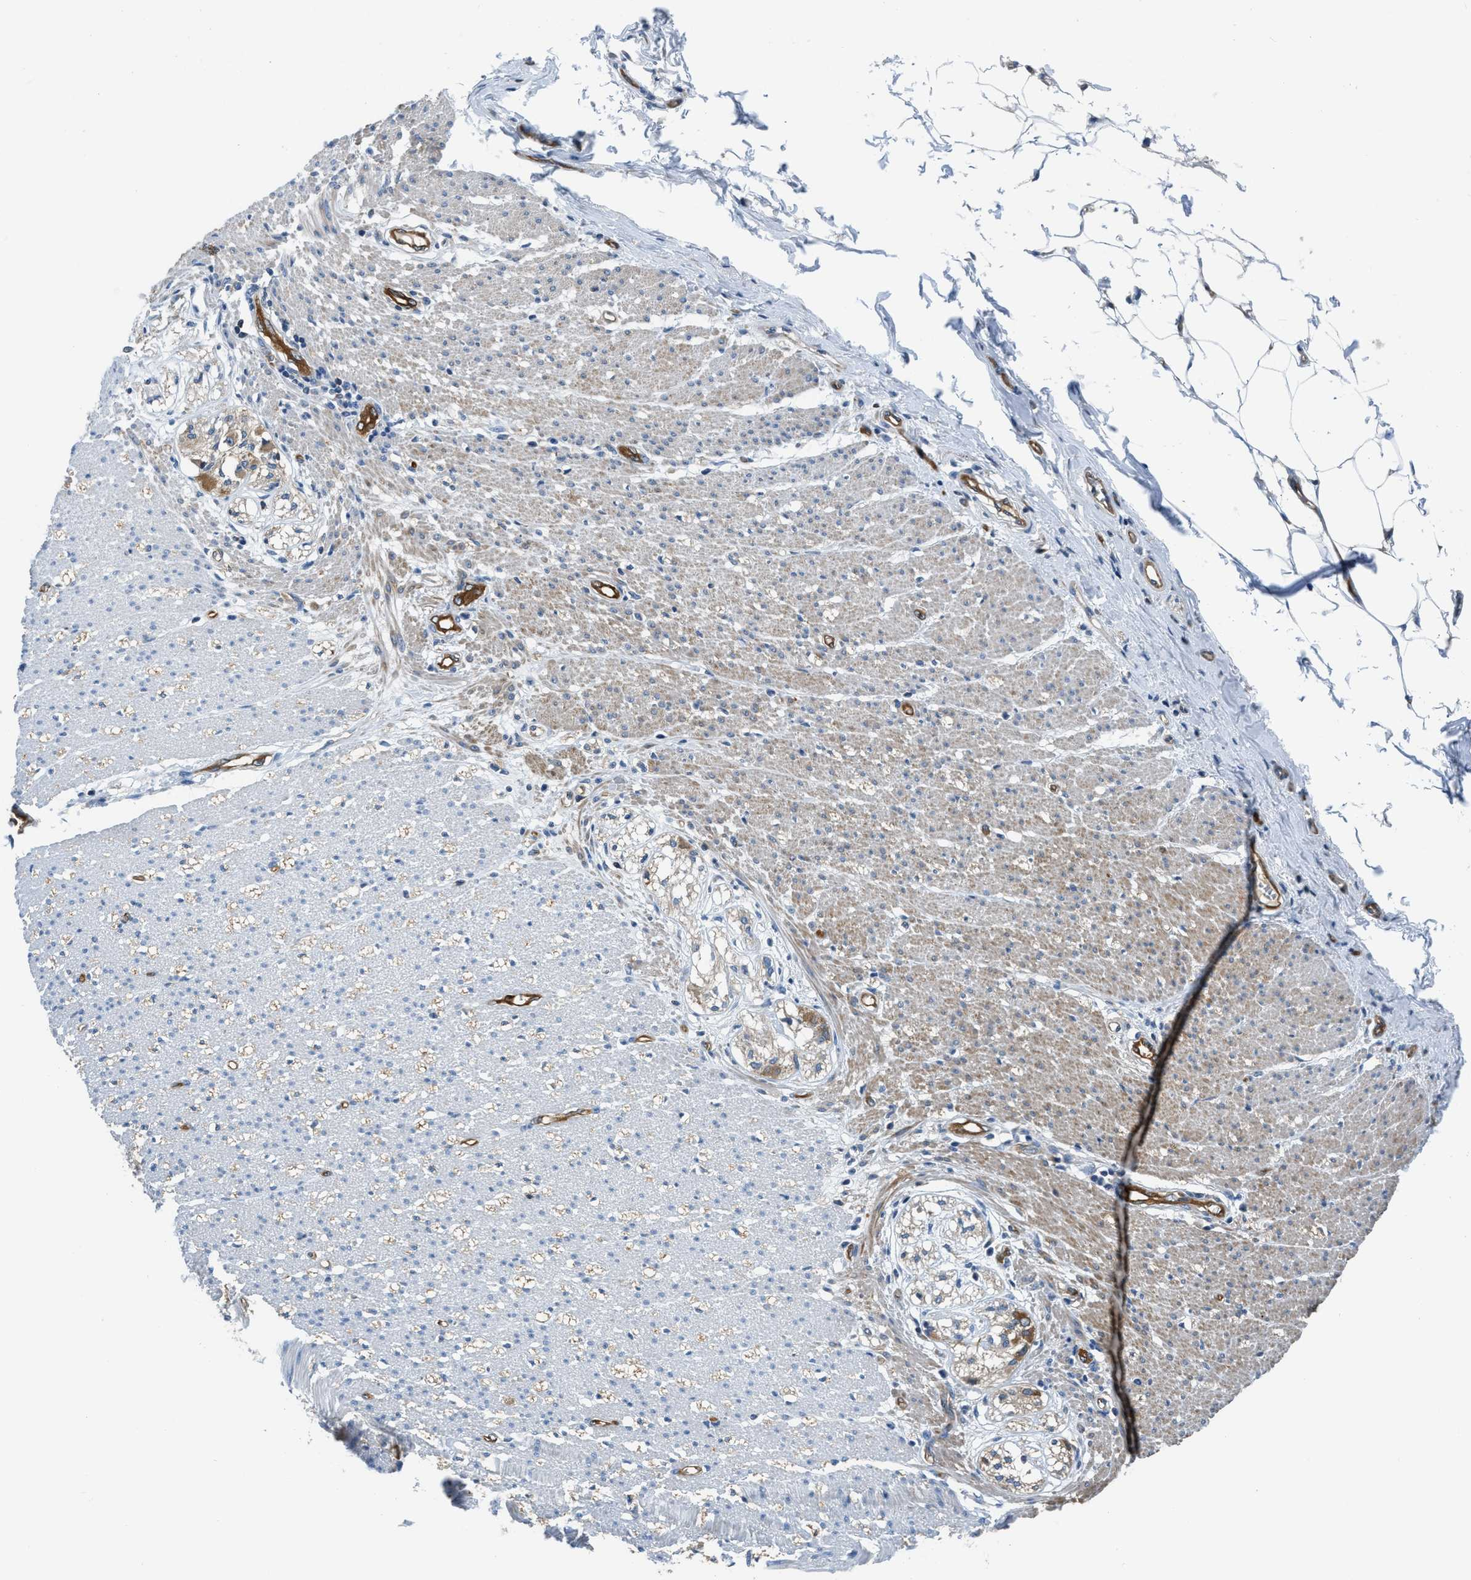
{"staining": {"intensity": "strong", "quantity": "<25%", "location": "cytoplasmic/membranous"}, "tissue": "smooth muscle", "cell_type": "Smooth muscle cells", "image_type": "normal", "snomed": [{"axis": "morphology", "description": "Normal tissue, NOS"}, {"axis": "morphology", "description": "Adenocarcinoma, NOS"}, {"axis": "topography", "description": "Colon"}, {"axis": "topography", "description": "Peripheral nerve tissue"}], "caption": "Immunohistochemistry (IHC) histopathology image of normal human smooth muscle stained for a protein (brown), which displays medium levels of strong cytoplasmic/membranous expression in approximately <25% of smooth muscle cells.", "gene": "PFKP", "patient": {"sex": "male", "age": 14}}